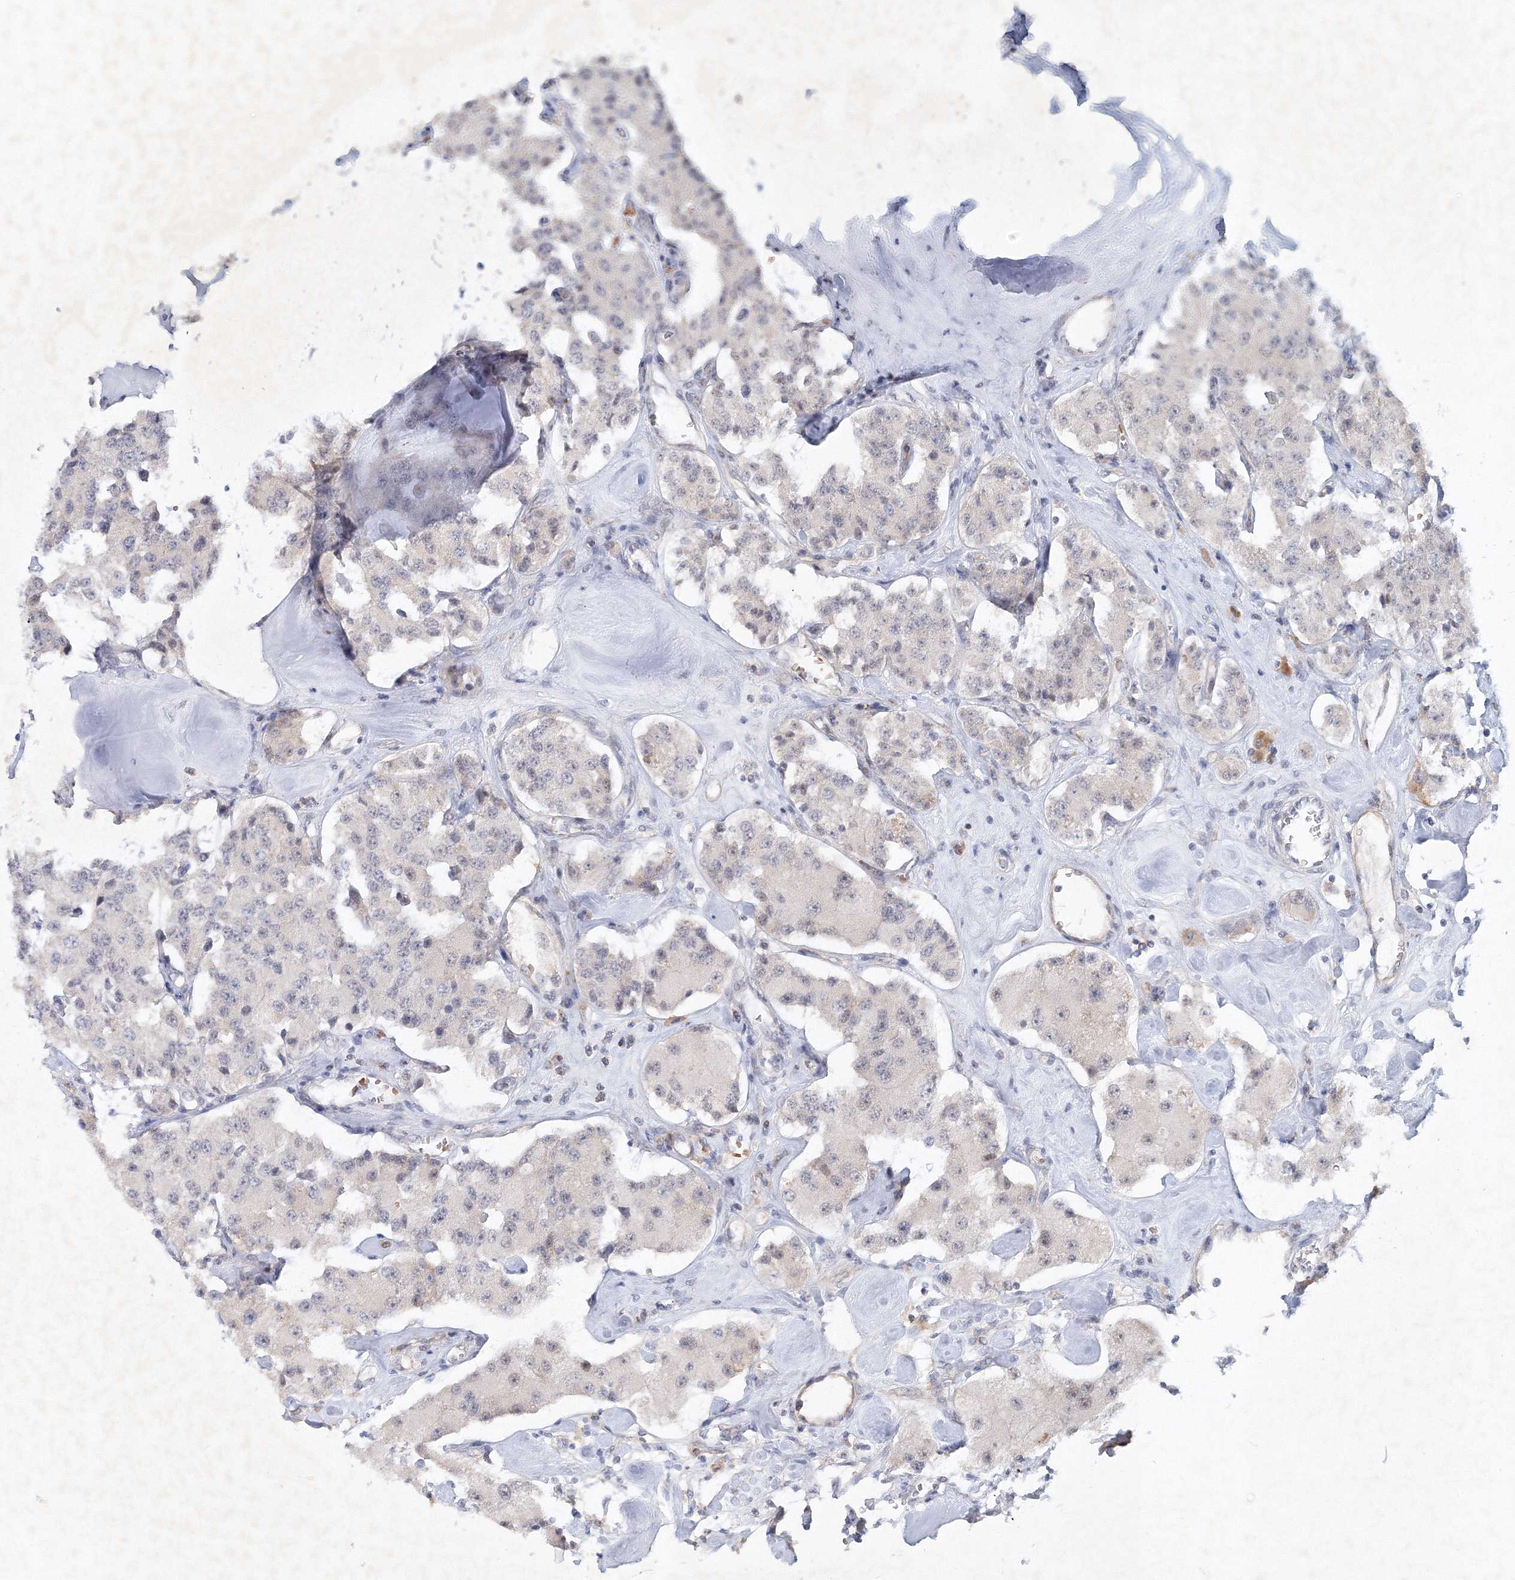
{"staining": {"intensity": "negative", "quantity": "none", "location": "none"}, "tissue": "carcinoid", "cell_type": "Tumor cells", "image_type": "cancer", "snomed": [{"axis": "morphology", "description": "Carcinoid, malignant, NOS"}, {"axis": "topography", "description": "Pancreas"}], "caption": "This is an immunohistochemistry micrograph of human carcinoid. There is no positivity in tumor cells.", "gene": "SH3BP5", "patient": {"sex": "male", "age": 41}}